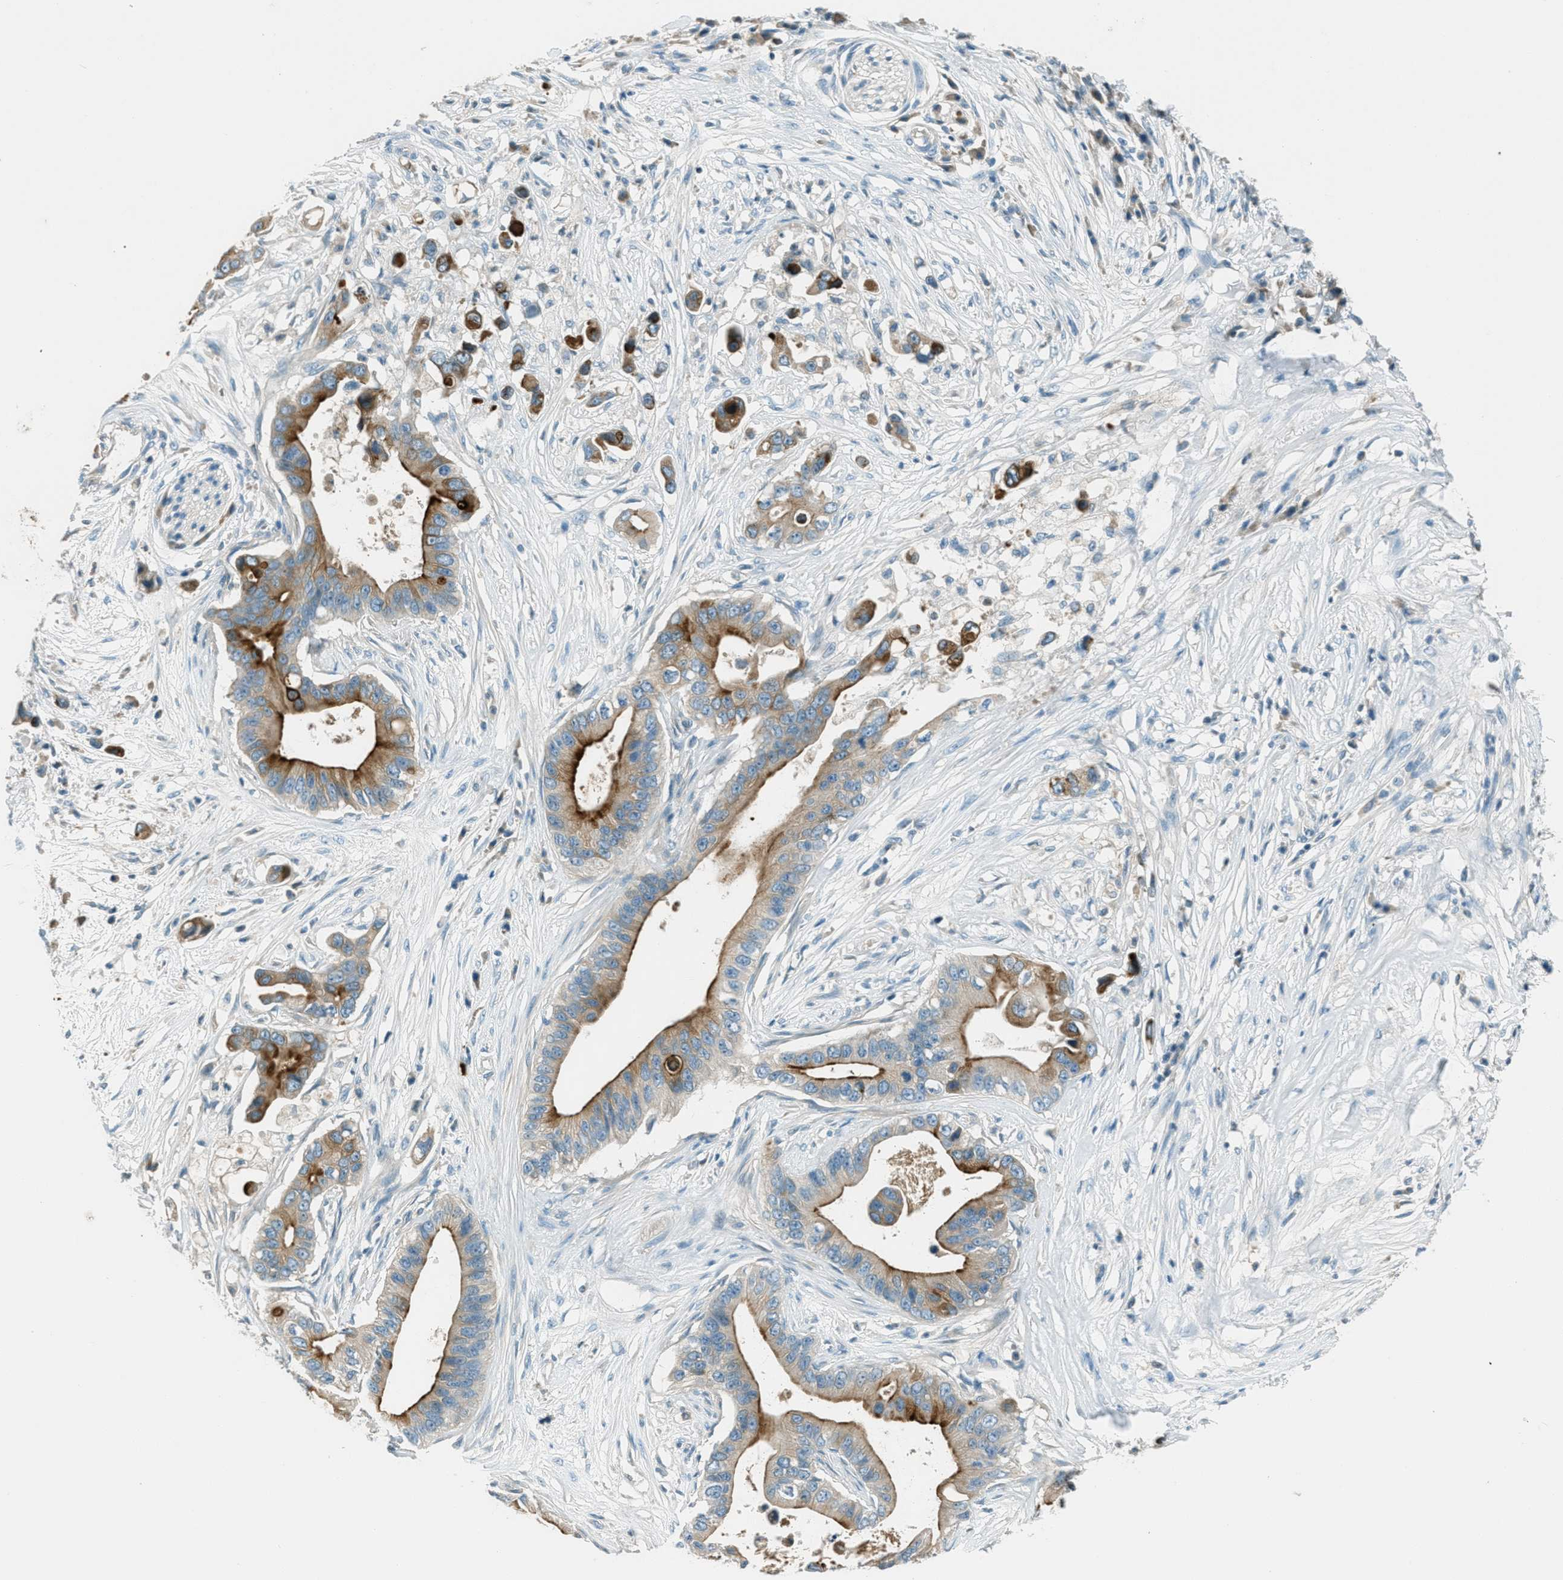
{"staining": {"intensity": "strong", "quantity": "25%-75%", "location": "cytoplasmic/membranous"}, "tissue": "pancreatic cancer", "cell_type": "Tumor cells", "image_type": "cancer", "snomed": [{"axis": "morphology", "description": "Adenocarcinoma, NOS"}, {"axis": "topography", "description": "Pancreas"}], "caption": "This micrograph demonstrates pancreatic adenocarcinoma stained with IHC to label a protein in brown. The cytoplasmic/membranous of tumor cells show strong positivity for the protein. Nuclei are counter-stained blue.", "gene": "MSLN", "patient": {"sex": "male", "age": 77}}